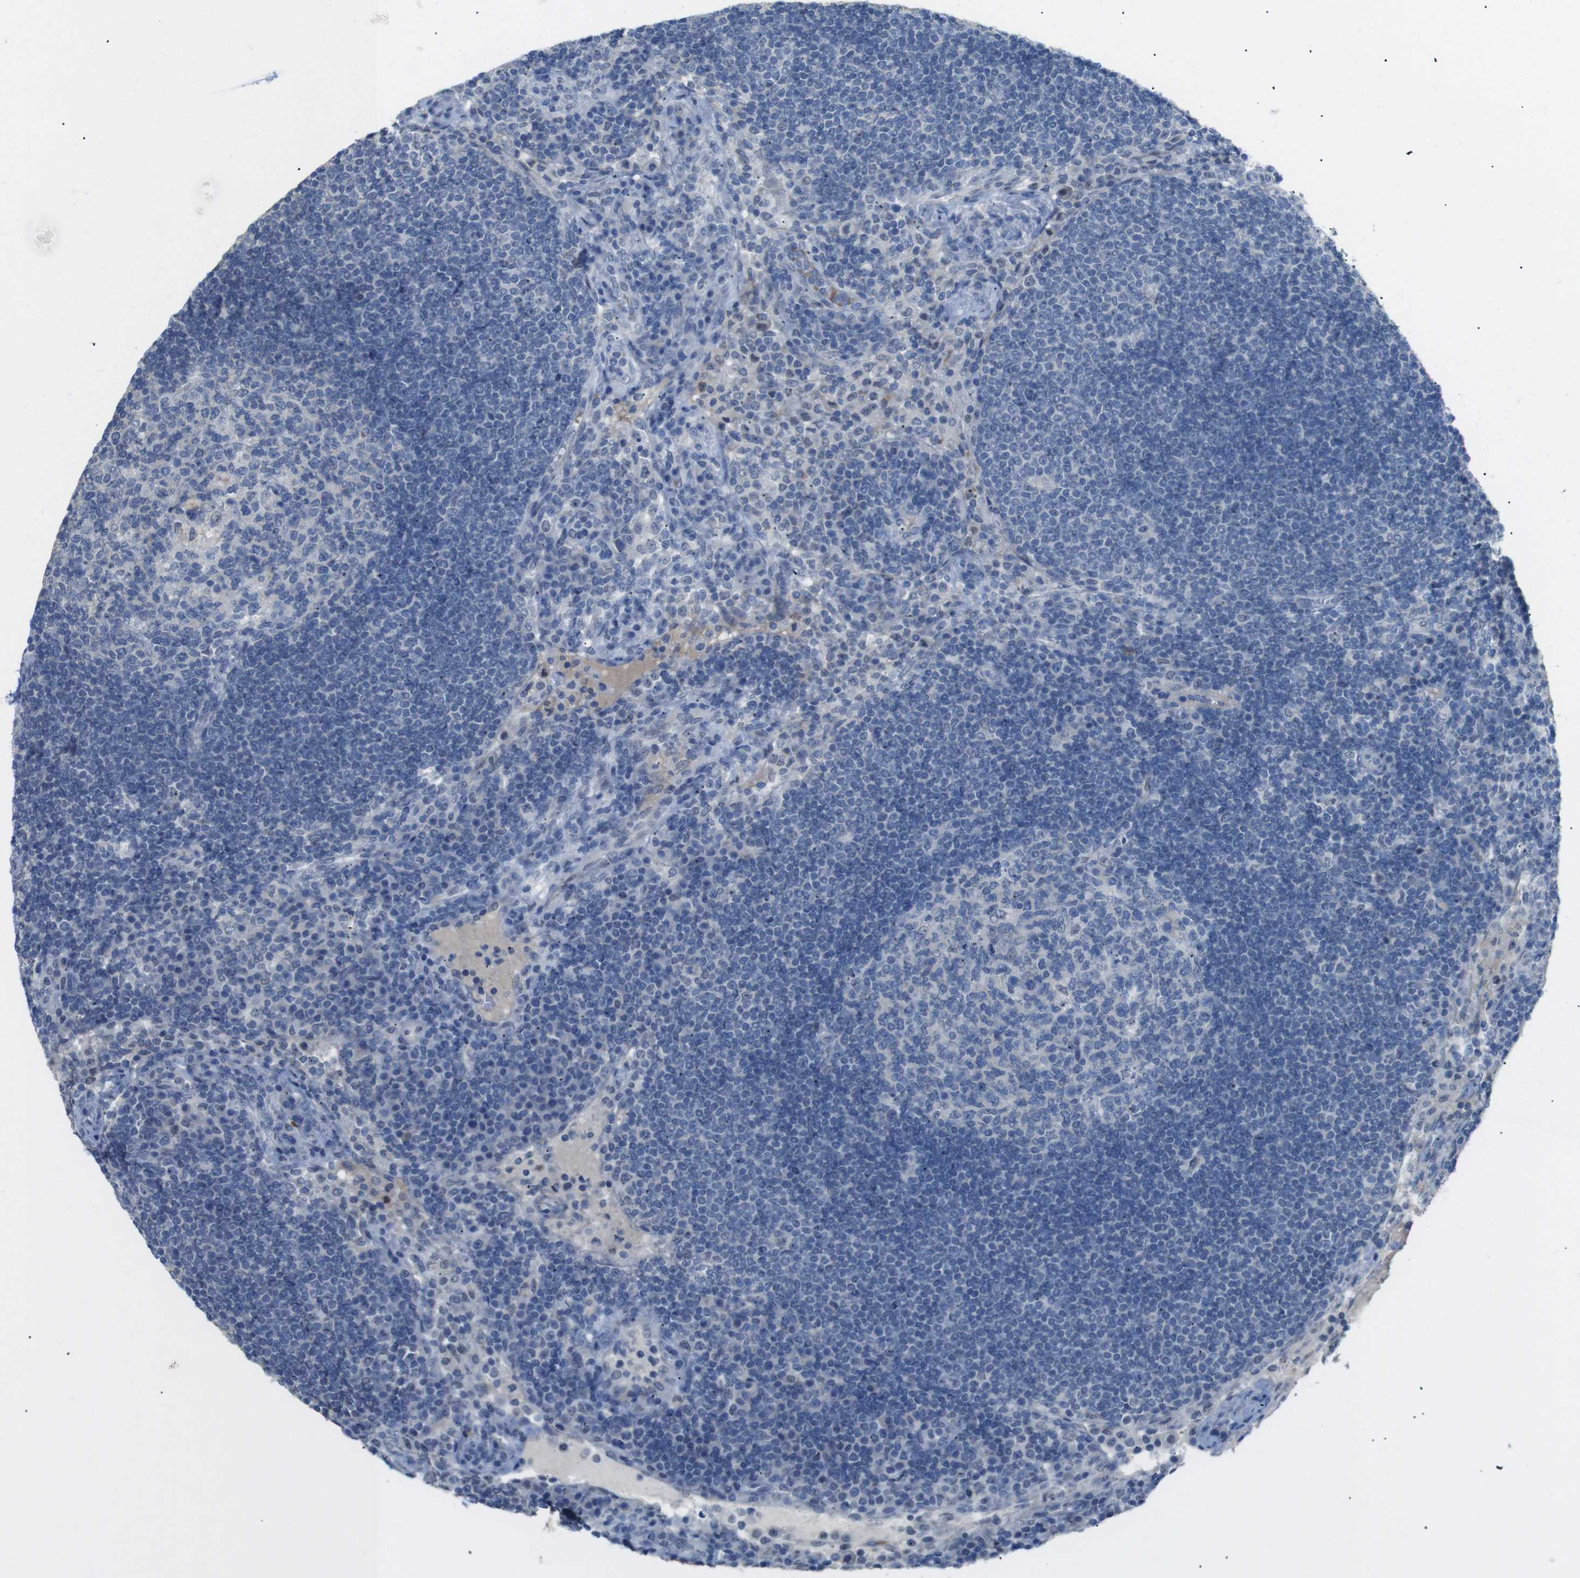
{"staining": {"intensity": "negative", "quantity": "none", "location": "none"}, "tissue": "lymph node", "cell_type": "Germinal center cells", "image_type": "normal", "snomed": [{"axis": "morphology", "description": "Normal tissue, NOS"}, {"axis": "topography", "description": "Lymph node"}], "caption": "High power microscopy histopathology image of an IHC image of unremarkable lymph node, revealing no significant staining in germinal center cells.", "gene": "CHRM5", "patient": {"sex": "female", "age": 53}}